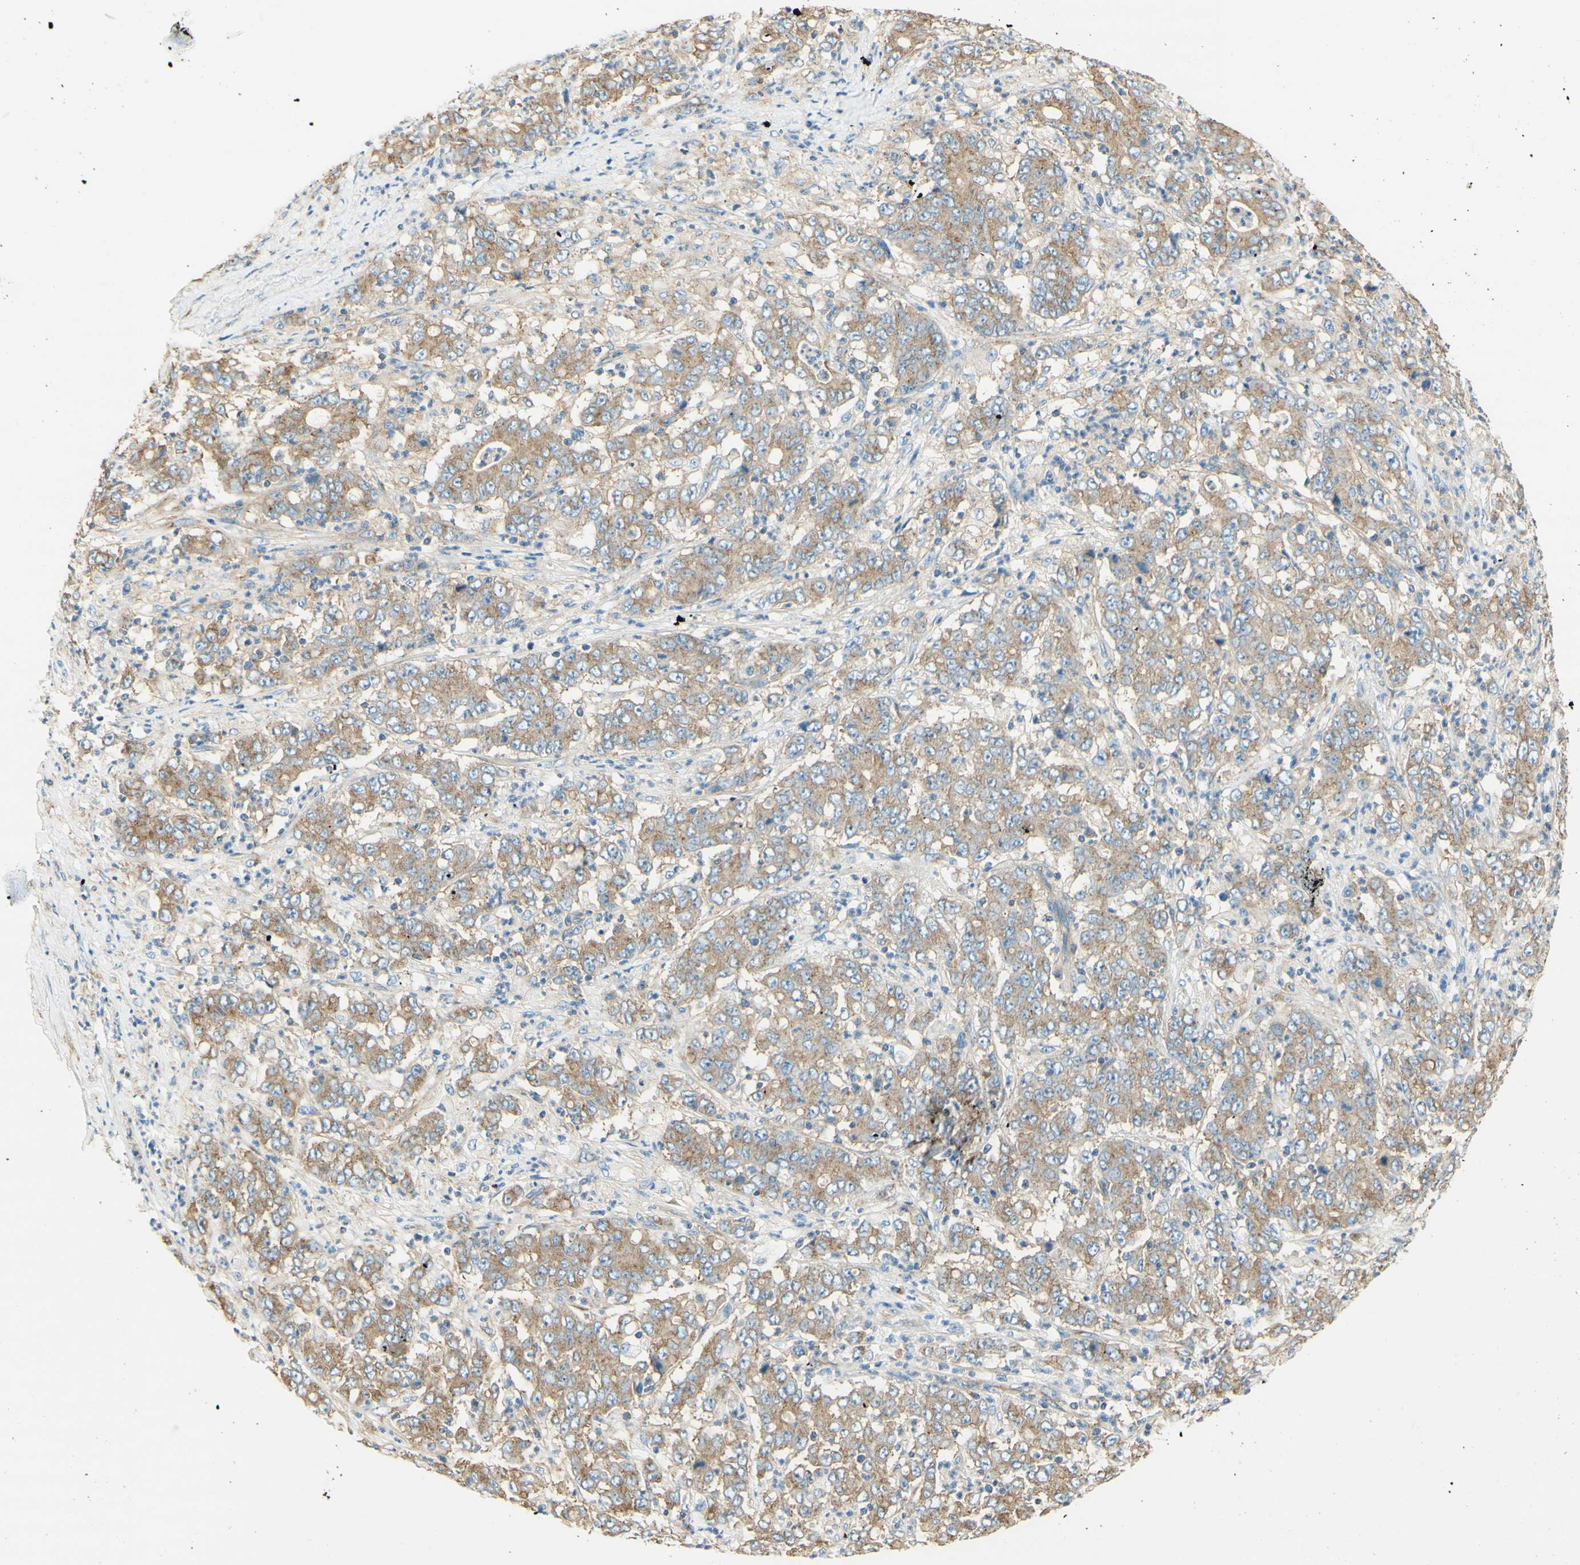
{"staining": {"intensity": "weak", "quantity": ">75%", "location": "cytoplasmic/membranous"}, "tissue": "stomach cancer", "cell_type": "Tumor cells", "image_type": "cancer", "snomed": [{"axis": "morphology", "description": "Adenocarcinoma, NOS"}, {"axis": "topography", "description": "Stomach, lower"}], "caption": "Immunohistochemistry (IHC) histopathology image of stomach adenocarcinoma stained for a protein (brown), which displays low levels of weak cytoplasmic/membranous positivity in about >75% of tumor cells.", "gene": "CLTC", "patient": {"sex": "female", "age": 71}}